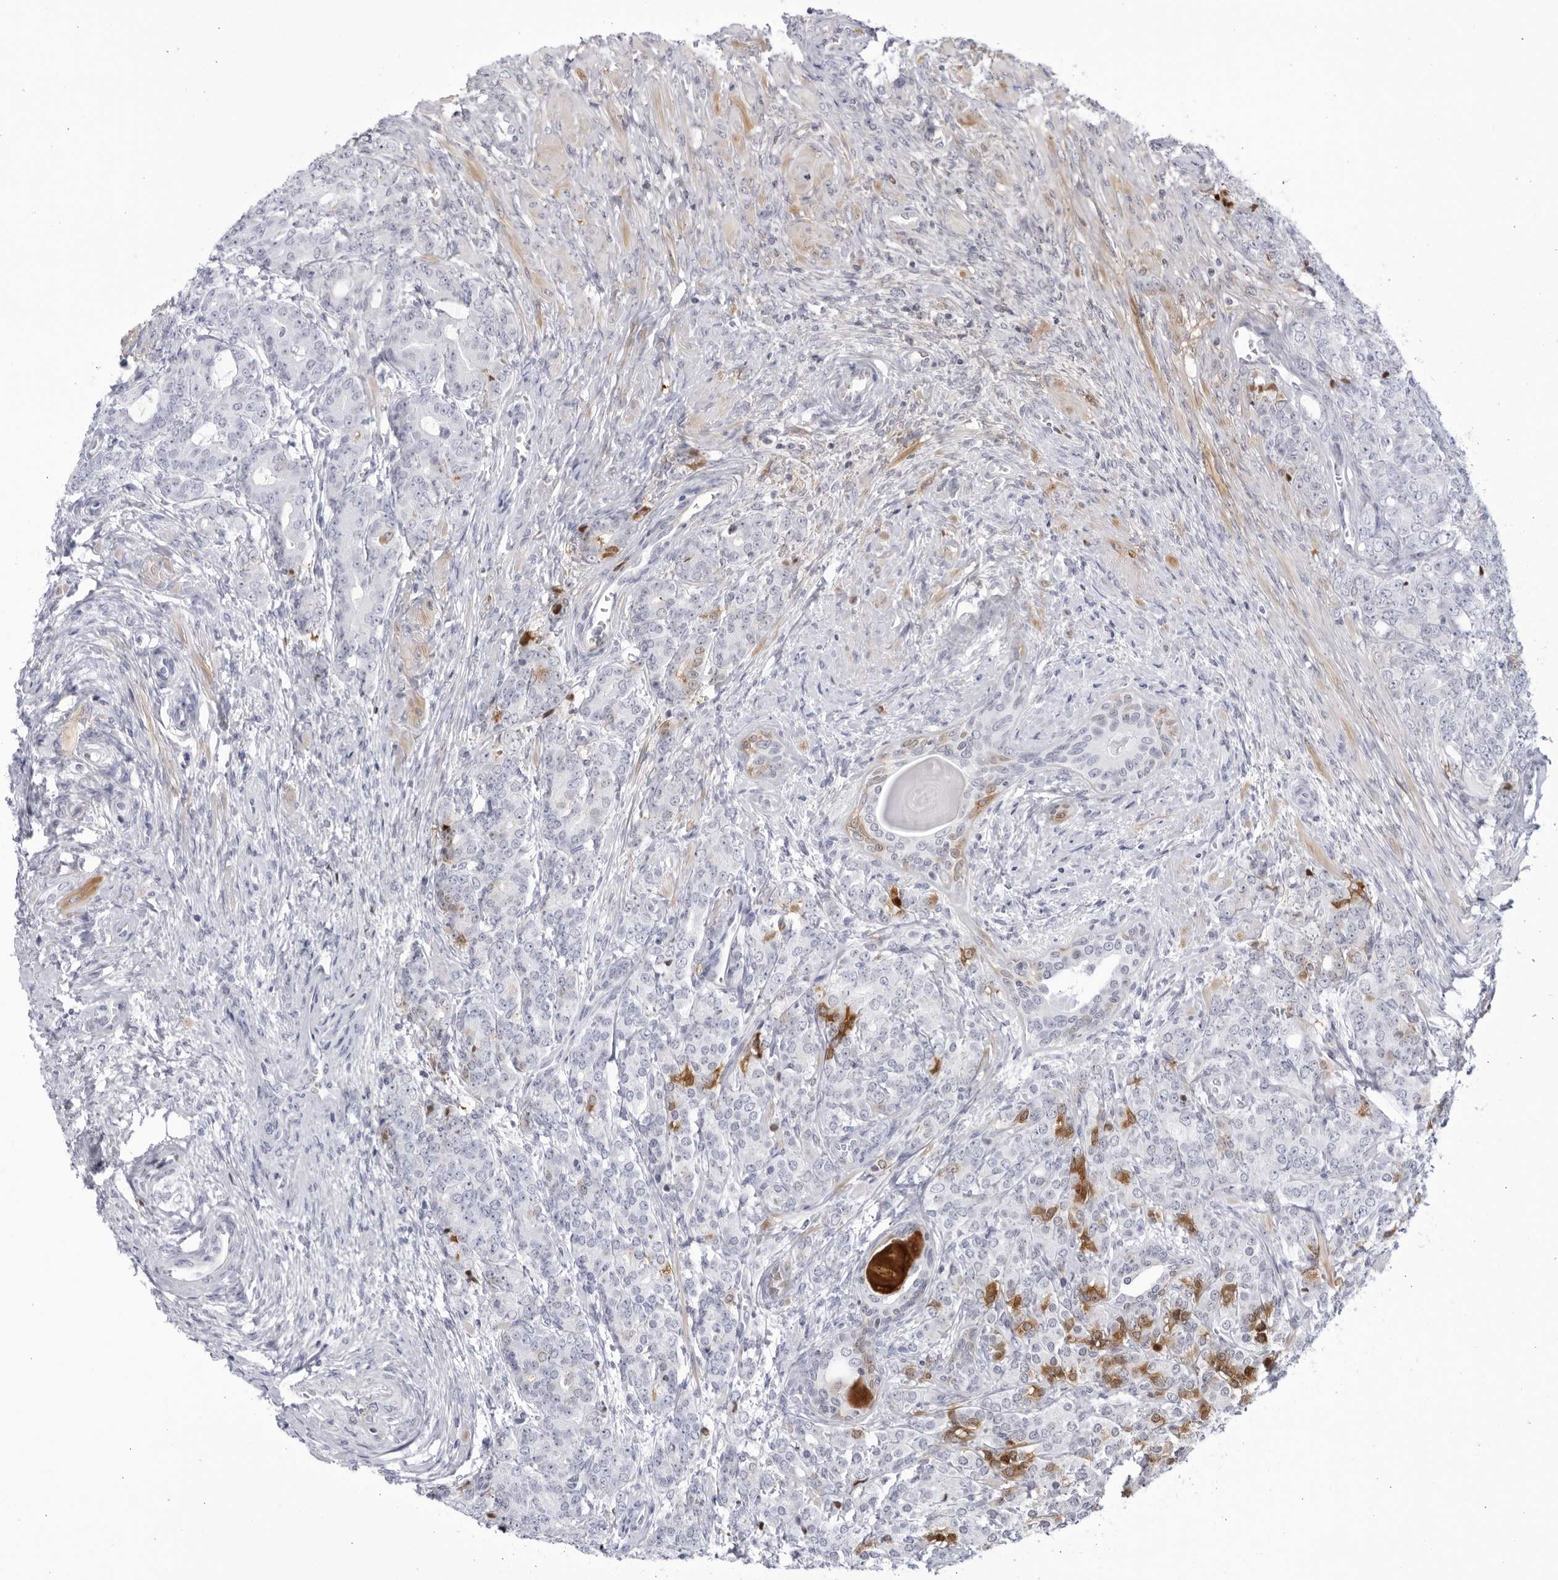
{"staining": {"intensity": "moderate", "quantity": "<25%", "location": "cytoplasmic/membranous,nuclear"}, "tissue": "prostate cancer", "cell_type": "Tumor cells", "image_type": "cancer", "snomed": [{"axis": "morphology", "description": "Adenocarcinoma, High grade"}, {"axis": "topography", "description": "Prostate"}], "caption": "High-power microscopy captured an immunohistochemistry micrograph of prostate cancer, revealing moderate cytoplasmic/membranous and nuclear staining in approximately <25% of tumor cells.", "gene": "CNBD1", "patient": {"sex": "male", "age": 62}}